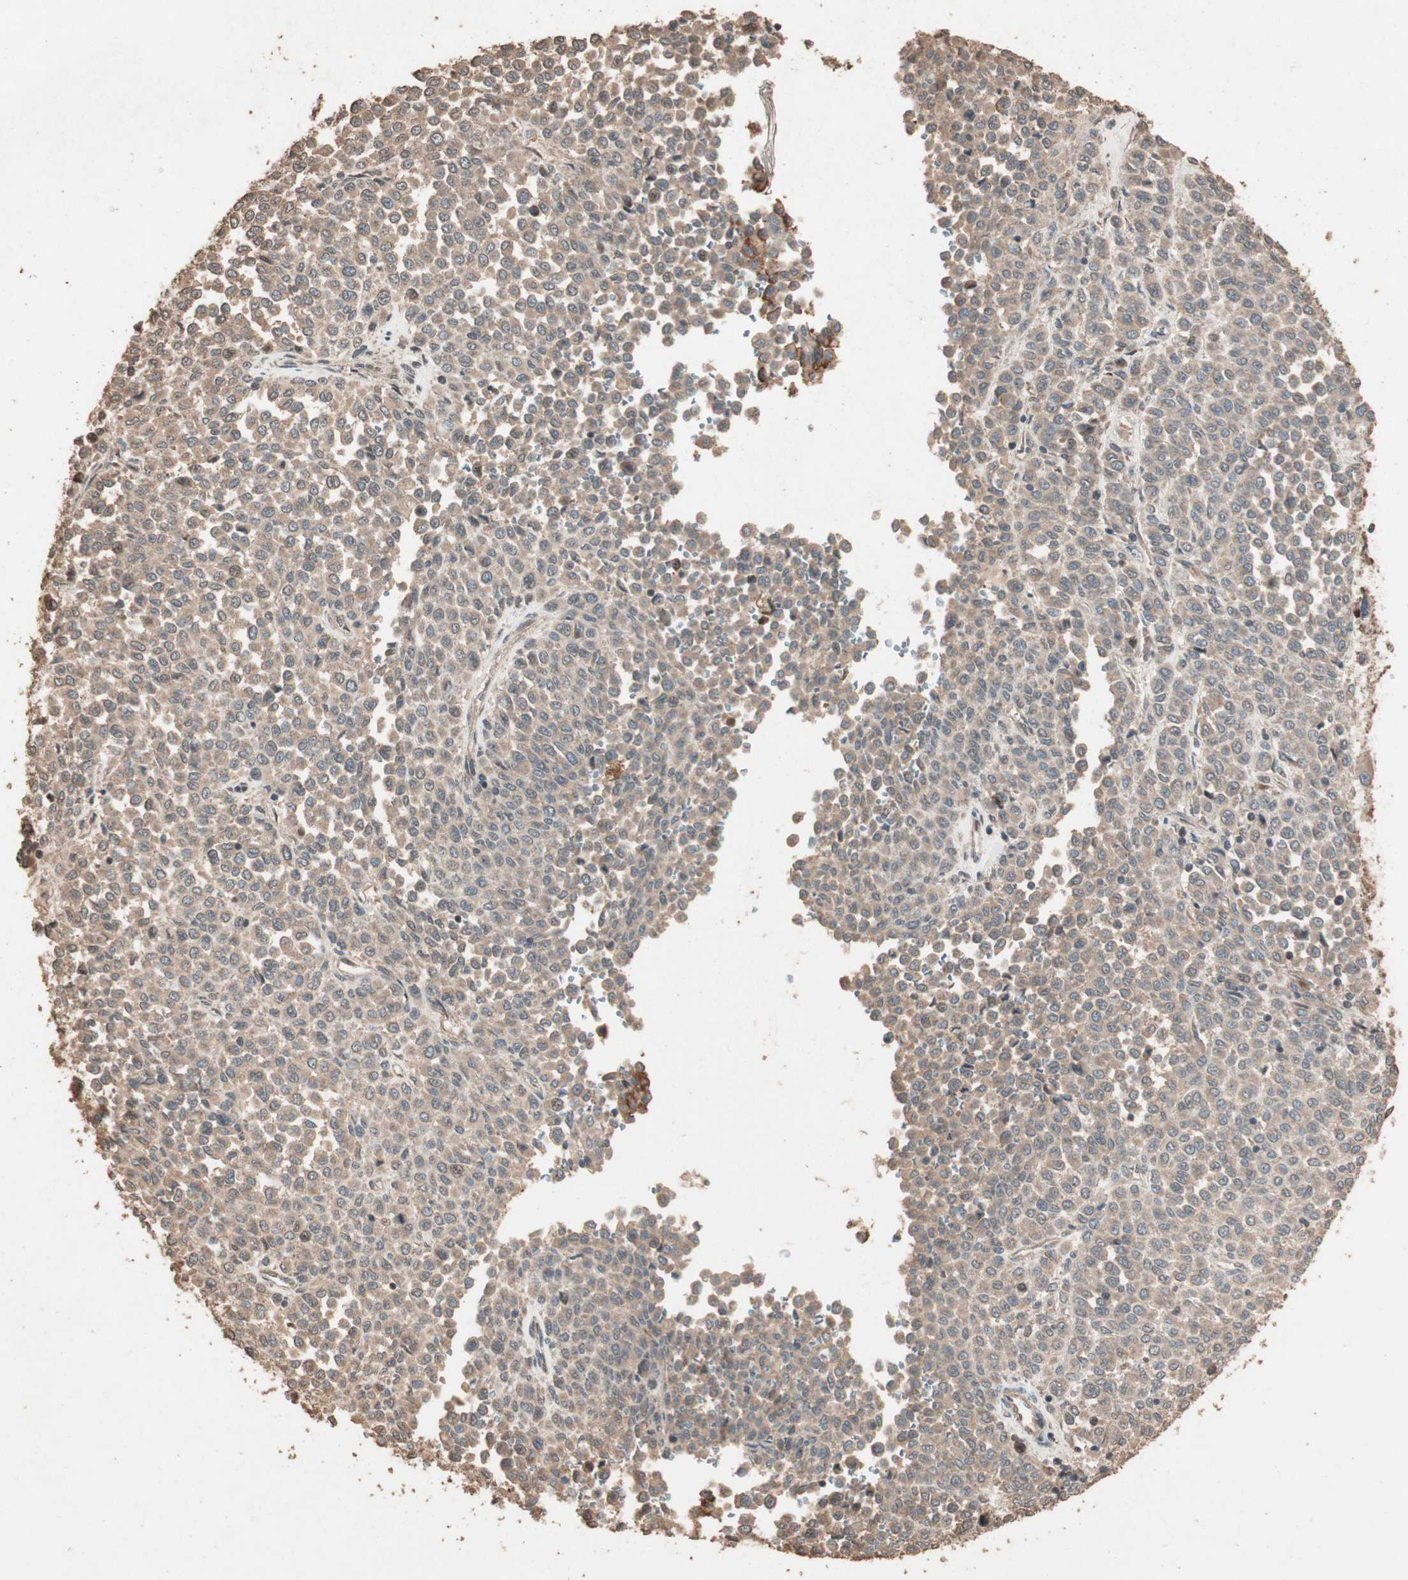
{"staining": {"intensity": "moderate", "quantity": ">75%", "location": "cytoplasmic/membranous"}, "tissue": "melanoma", "cell_type": "Tumor cells", "image_type": "cancer", "snomed": [{"axis": "morphology", "description": "Malignant melanoma, Metastatic site"}, {"axis": "topography", "description": "Pancreas"}], "caption": "Protein expression analysis of human melanoma reveals moderate cytoplasmic/membranous staining in approximately >75% of tumor cells.", "gene": "USP20", "patient": {"sex": "female", "age": 30}}